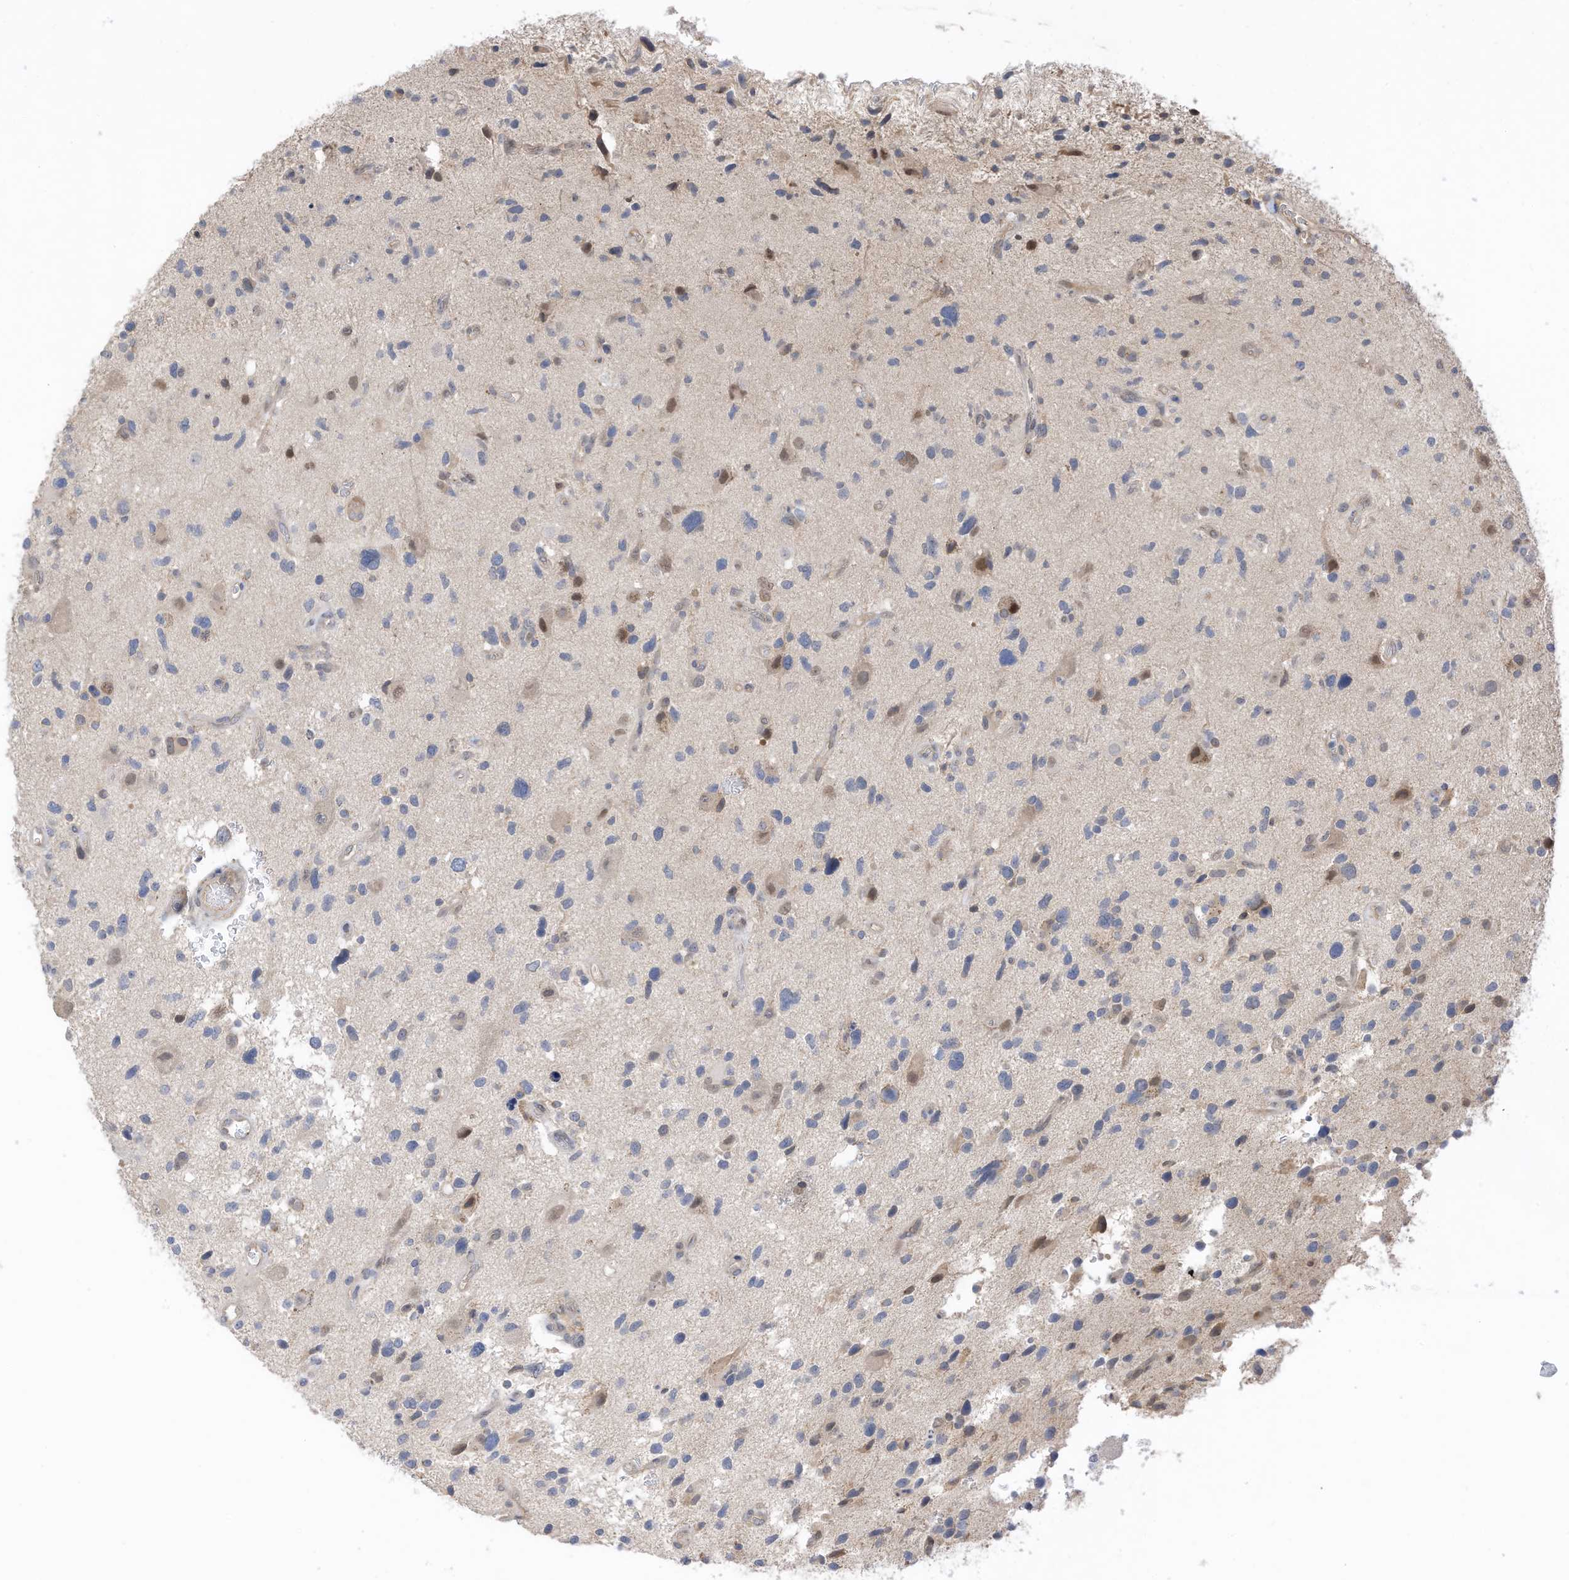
{"staining": {"intensity": "negative", "quantity": "none", "location": "none"}, "tissue": "glioma", "cell_type": "Tumor cells", "image_type": "cancer", "snomed": [{"axis": "morphology", "description": "Glioma, malignant, High grade"}, {"axis": "topography", "description": "Brain"}], "caption": "Tumor cells are negative for protein expression in human malignant glioma (high-grade). The staining was performed using DAB to visualize the protein expression in brown, while the nuclei were stained in blue with hematoxylin (Magnification: 20x).", "gene": "REC8", "patient": {"sex": "male", "age": 33}}